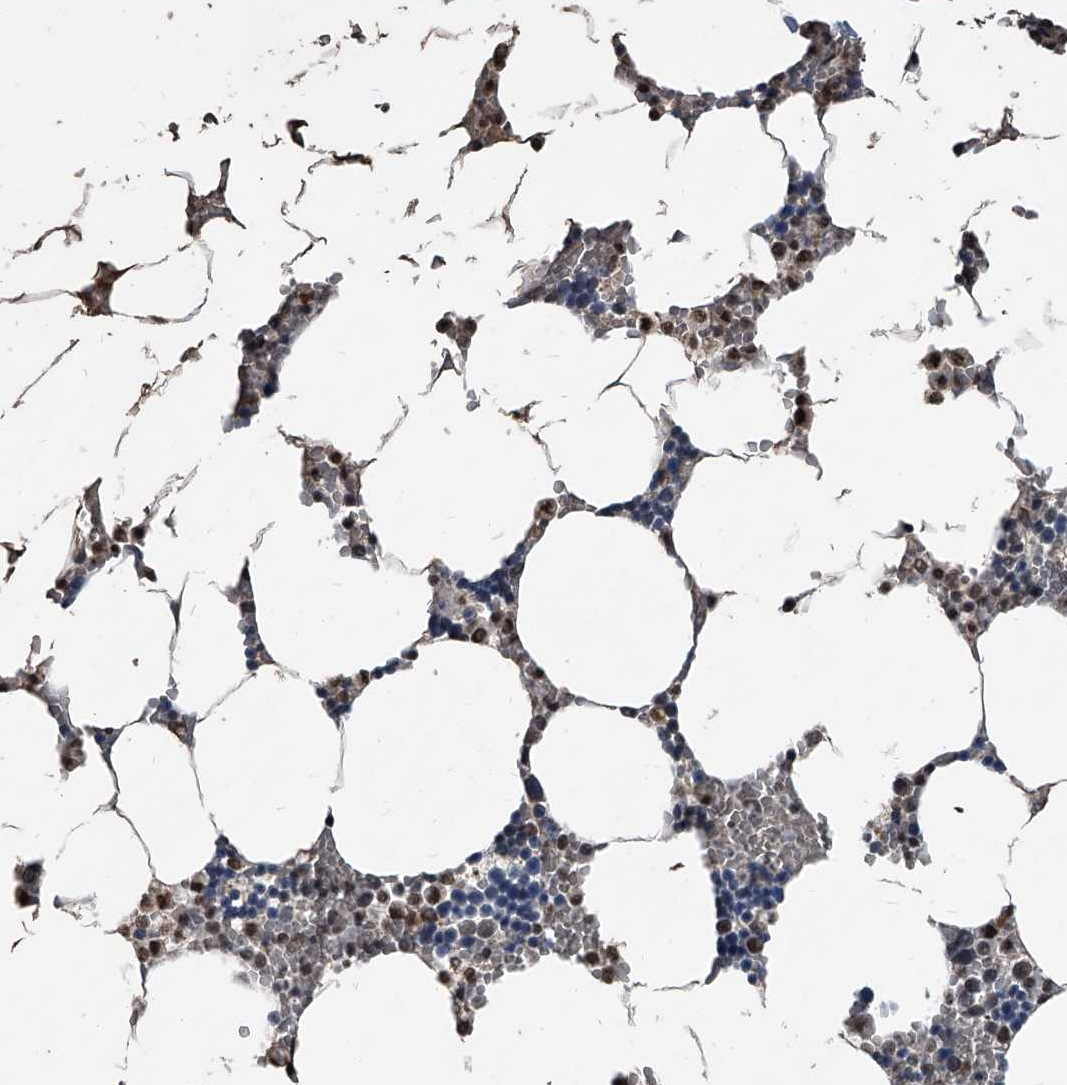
{"staining": {"intensity": "weak", "quantity": "25%-75%", "location": "nuclear"}, "tissue": "bone marrow", "cell_type": "Hematopoietic cells", "image_type": "normal", "snomed": [{"axis": "morphology", "description": "Normal tissue, NOS"}, {"axis": "topography", "description": "Bone marrow"}], "caption": "A brown stain labels weak nuclear positivity of a protein in hematopoietic cells of benign human bone marrow.", "gene": "MATR3", "patient": {"sex": "male", "age": 70}}